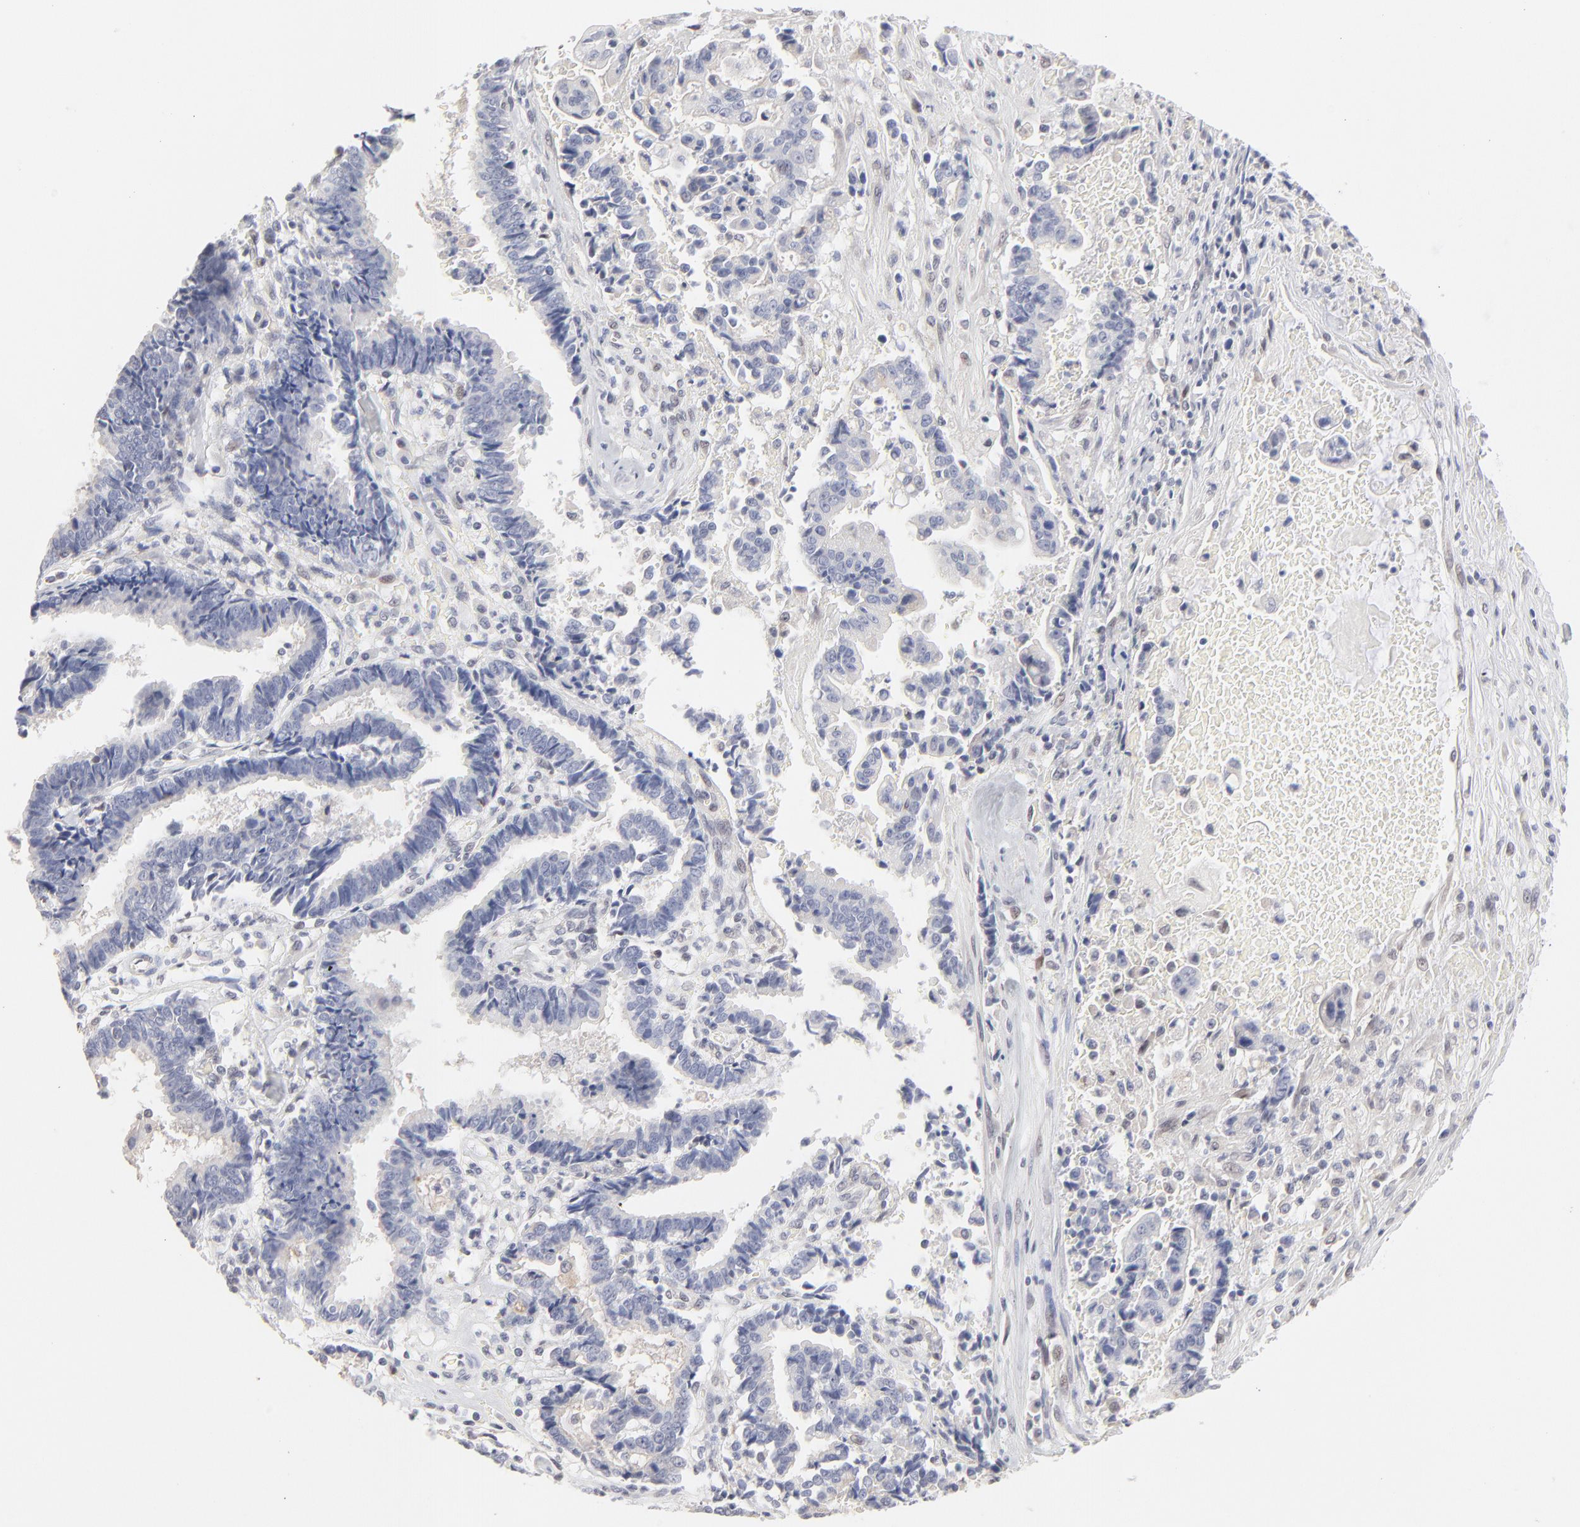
{"staining": {"intensity": "negative", "quantity": "none", "location": "none"}, "tissue": "liver cancer", "cell_type": "Tumor cells", "image_type": "cancer", "snomed": [{"axis": "morphology", "description": "Cholangiocarcinoma"}, {"axis": "topography", "description": "Liver"}], "caption": "There is no significant expression in tumor cells of liver cholangiocarcinoma.", "gene": "RBM3", "patient": {"sex": "male", "age": 57}}